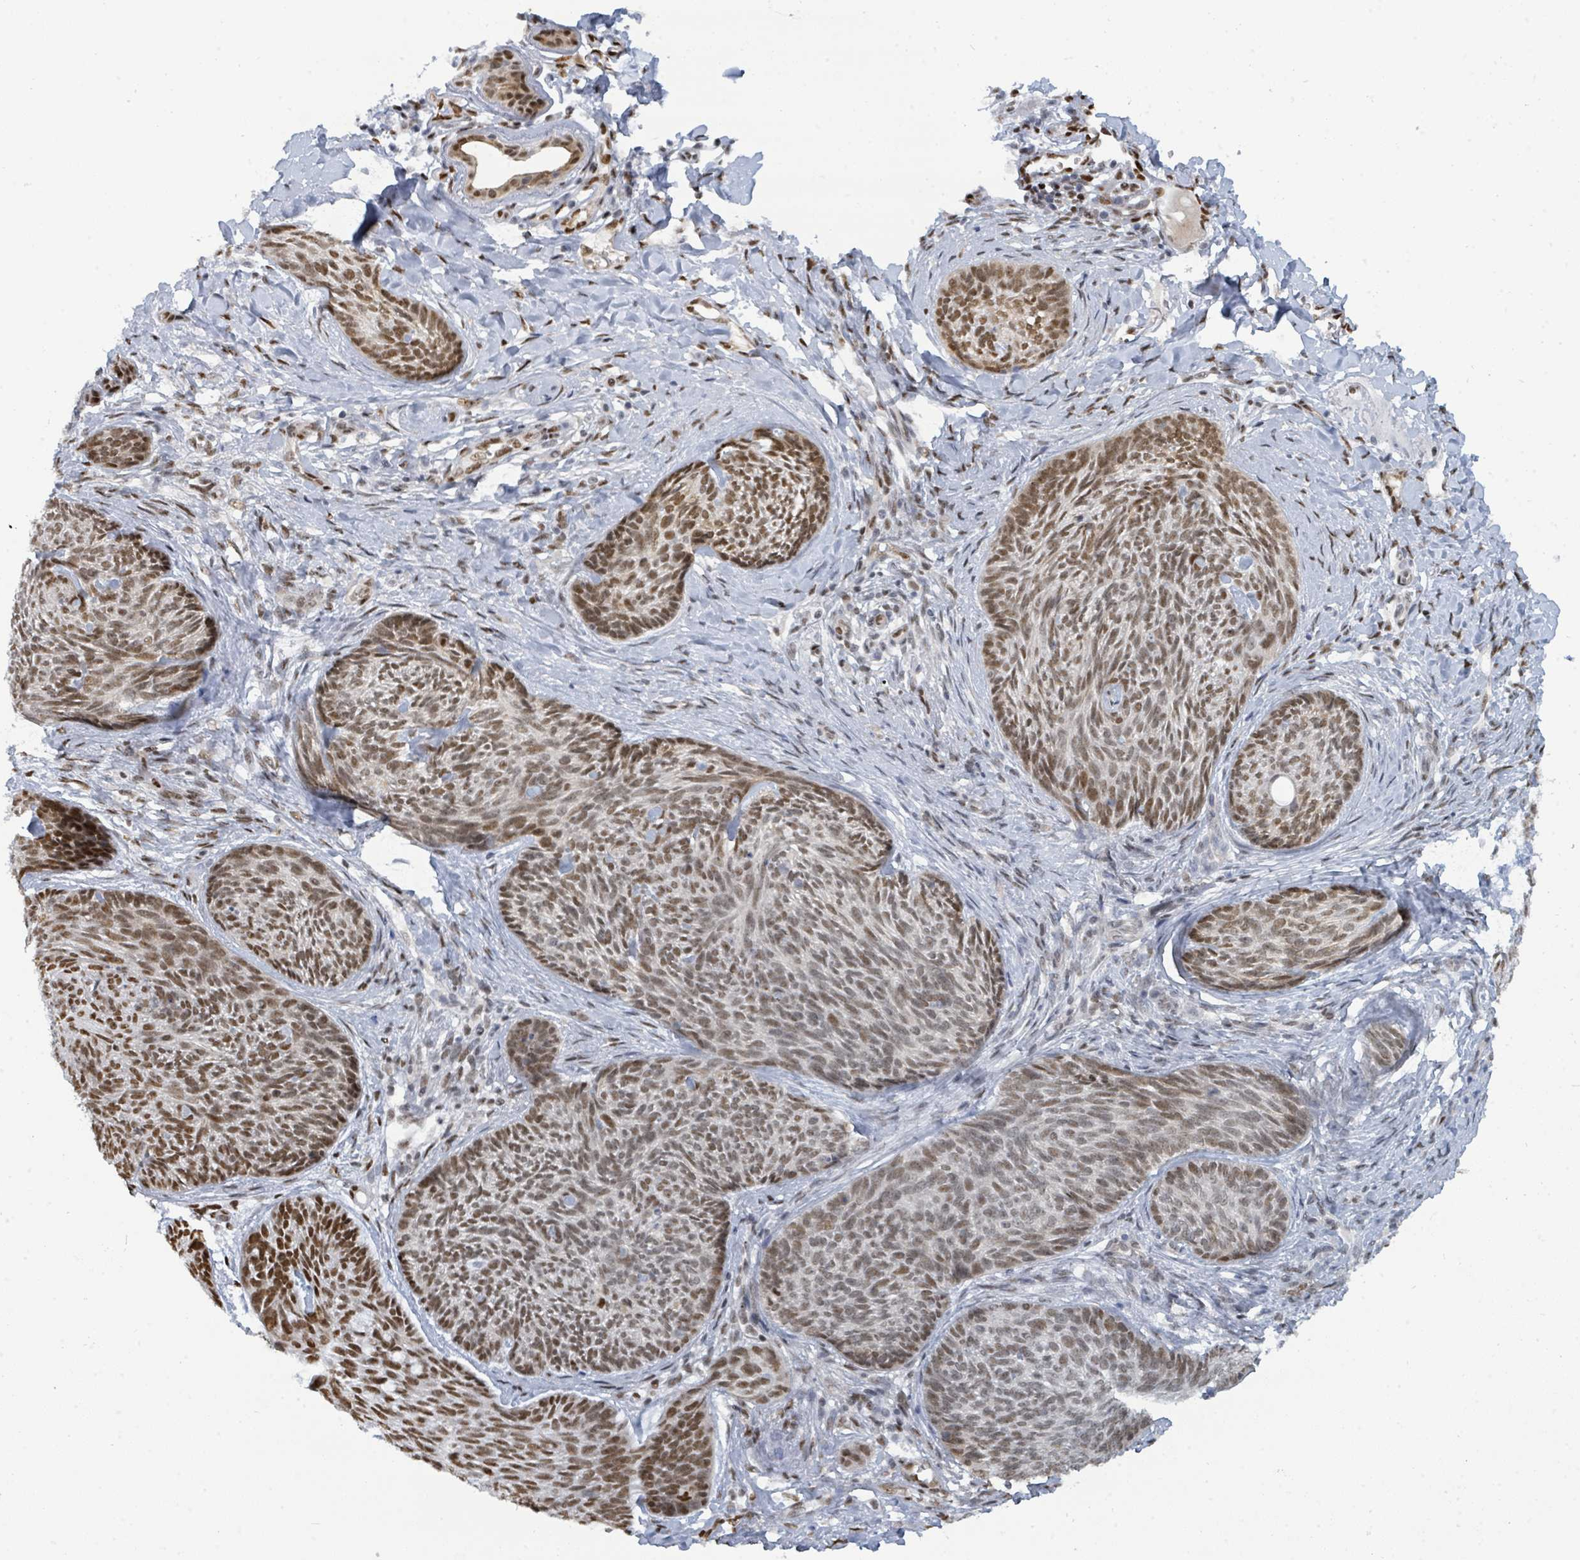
{"staining": {"intensity": "moderate", "quantity": ">75%", "location": "nuclear"}, "tissue": "skin cancer", "cell_type": "Tumor cells", "image_type": "cancer", "snomed": [{"axis": "morphology", "description": "Basal cell carcinoma"}, {"axis": "topography", "description": "Skin"}], "caption": "Skin cancer stained with immunohistochemistry (IHC) exhibits moderate nuclear expression in approximately >75% of tumor cells.", "gene": "SUMO4", "patient": {"sex": "male", "age": 73}}